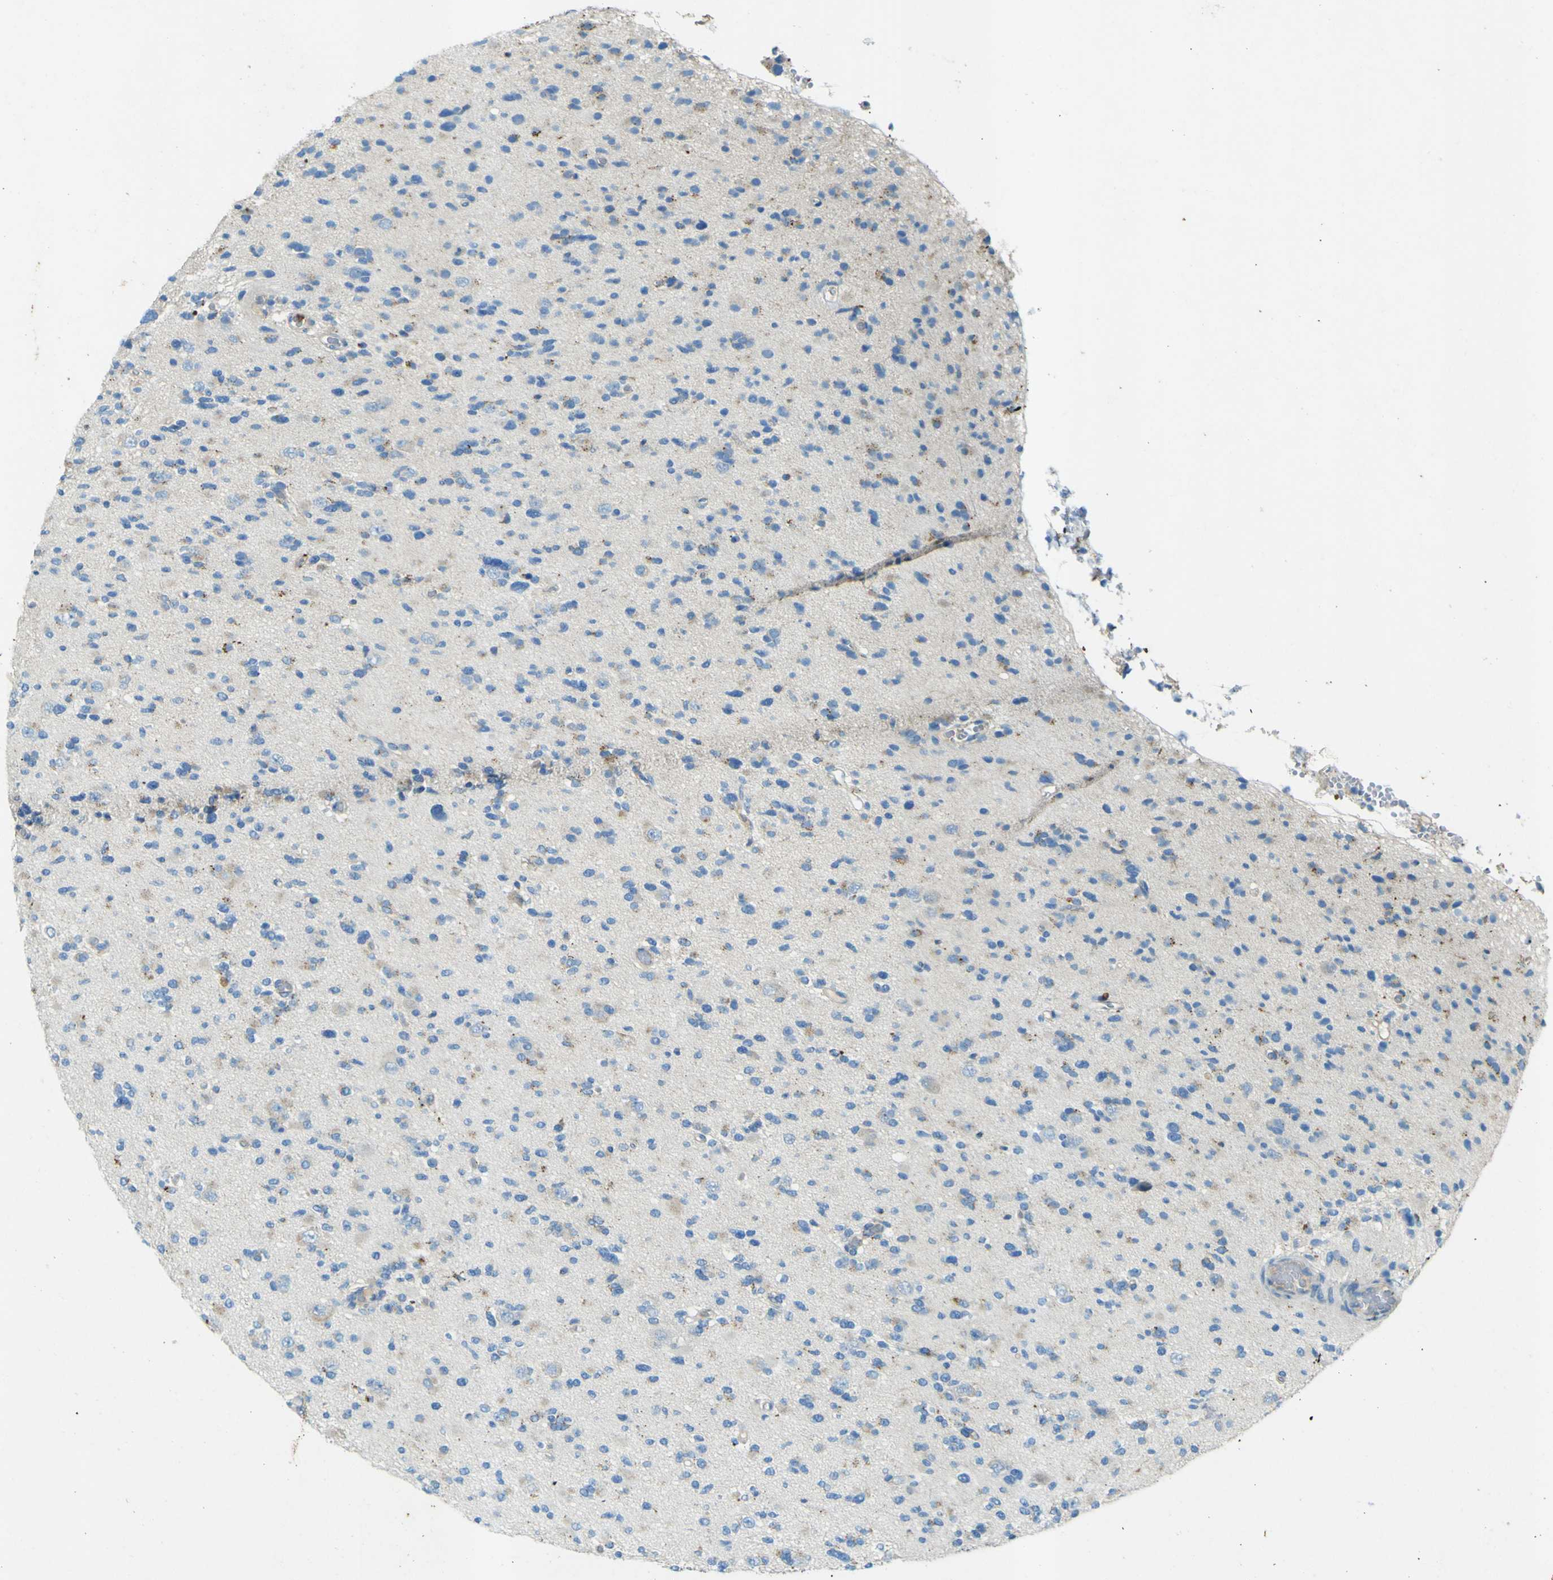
{"staining": {"intensity": "negative", "quantity": "none", "location": "none"}, "tissue": "glioma", "cell_type": "Tumor cells", "image_type": "cancer", "snomed": [{"axis": "morphology", "description": "Glioma, malignant, Low grade"}, {"axis": "topography", "description": "Brain"}], "caption": "Micrograph shows no significant protein staining in tumor cells of glioma.", "gene": "PDE9A", "patient": {"sex": "female", "age": 22}}